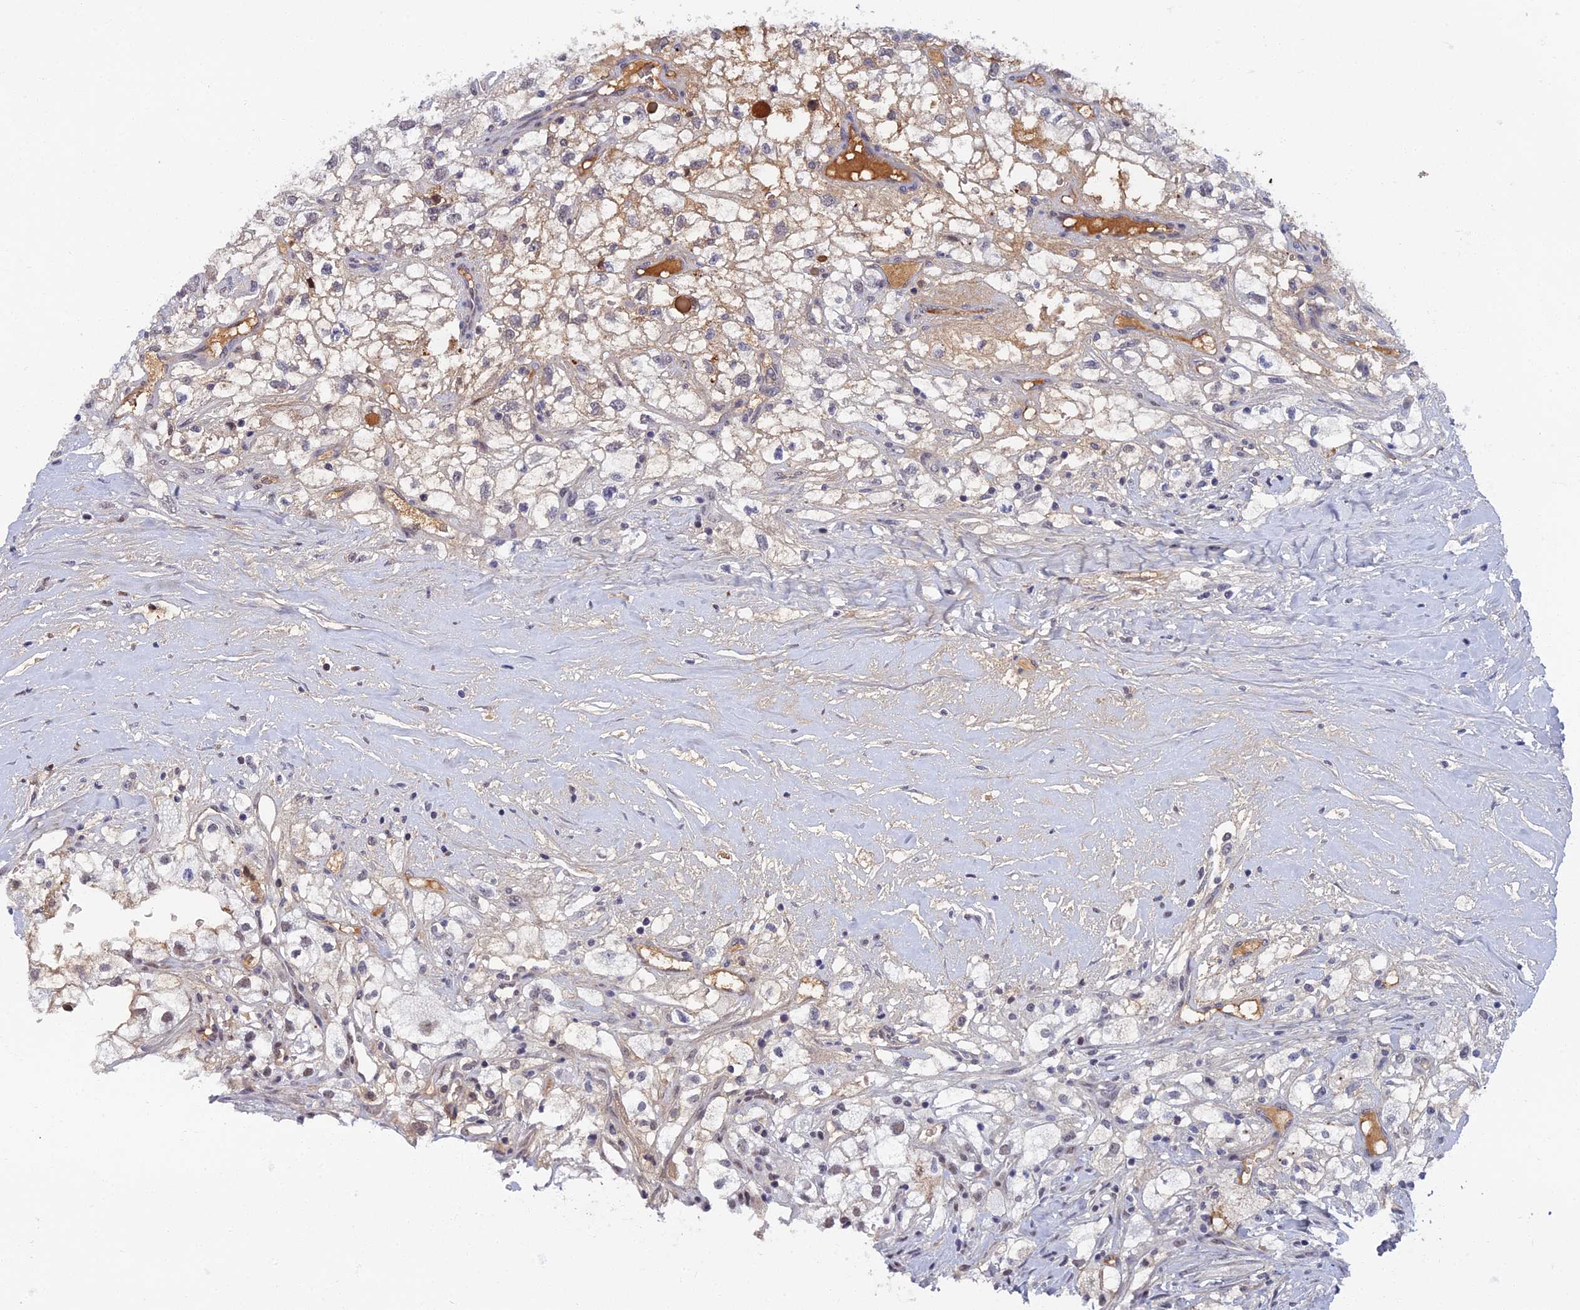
{"staining": {"intensity": "weak", "quantity": "<25%", "location": "cytoplasmic/membranous"}, "tissue": "renal cancer", "cell_type": "Tumor cells", "image_type": "cancer", "snomed": [{"axis": "morphology", "description": "Adenocarcinoma, NOS"}, {"axis": "topography", "description": "Kidney"}], "caption": "Immunohistochemistry histopathology image of renal cancer (adenocarcinoma) stained for a protein (brown), which displays no positivity in tumor cells.", "gene": "TAF13", "patient": {"sex": "male", "age": 59}}